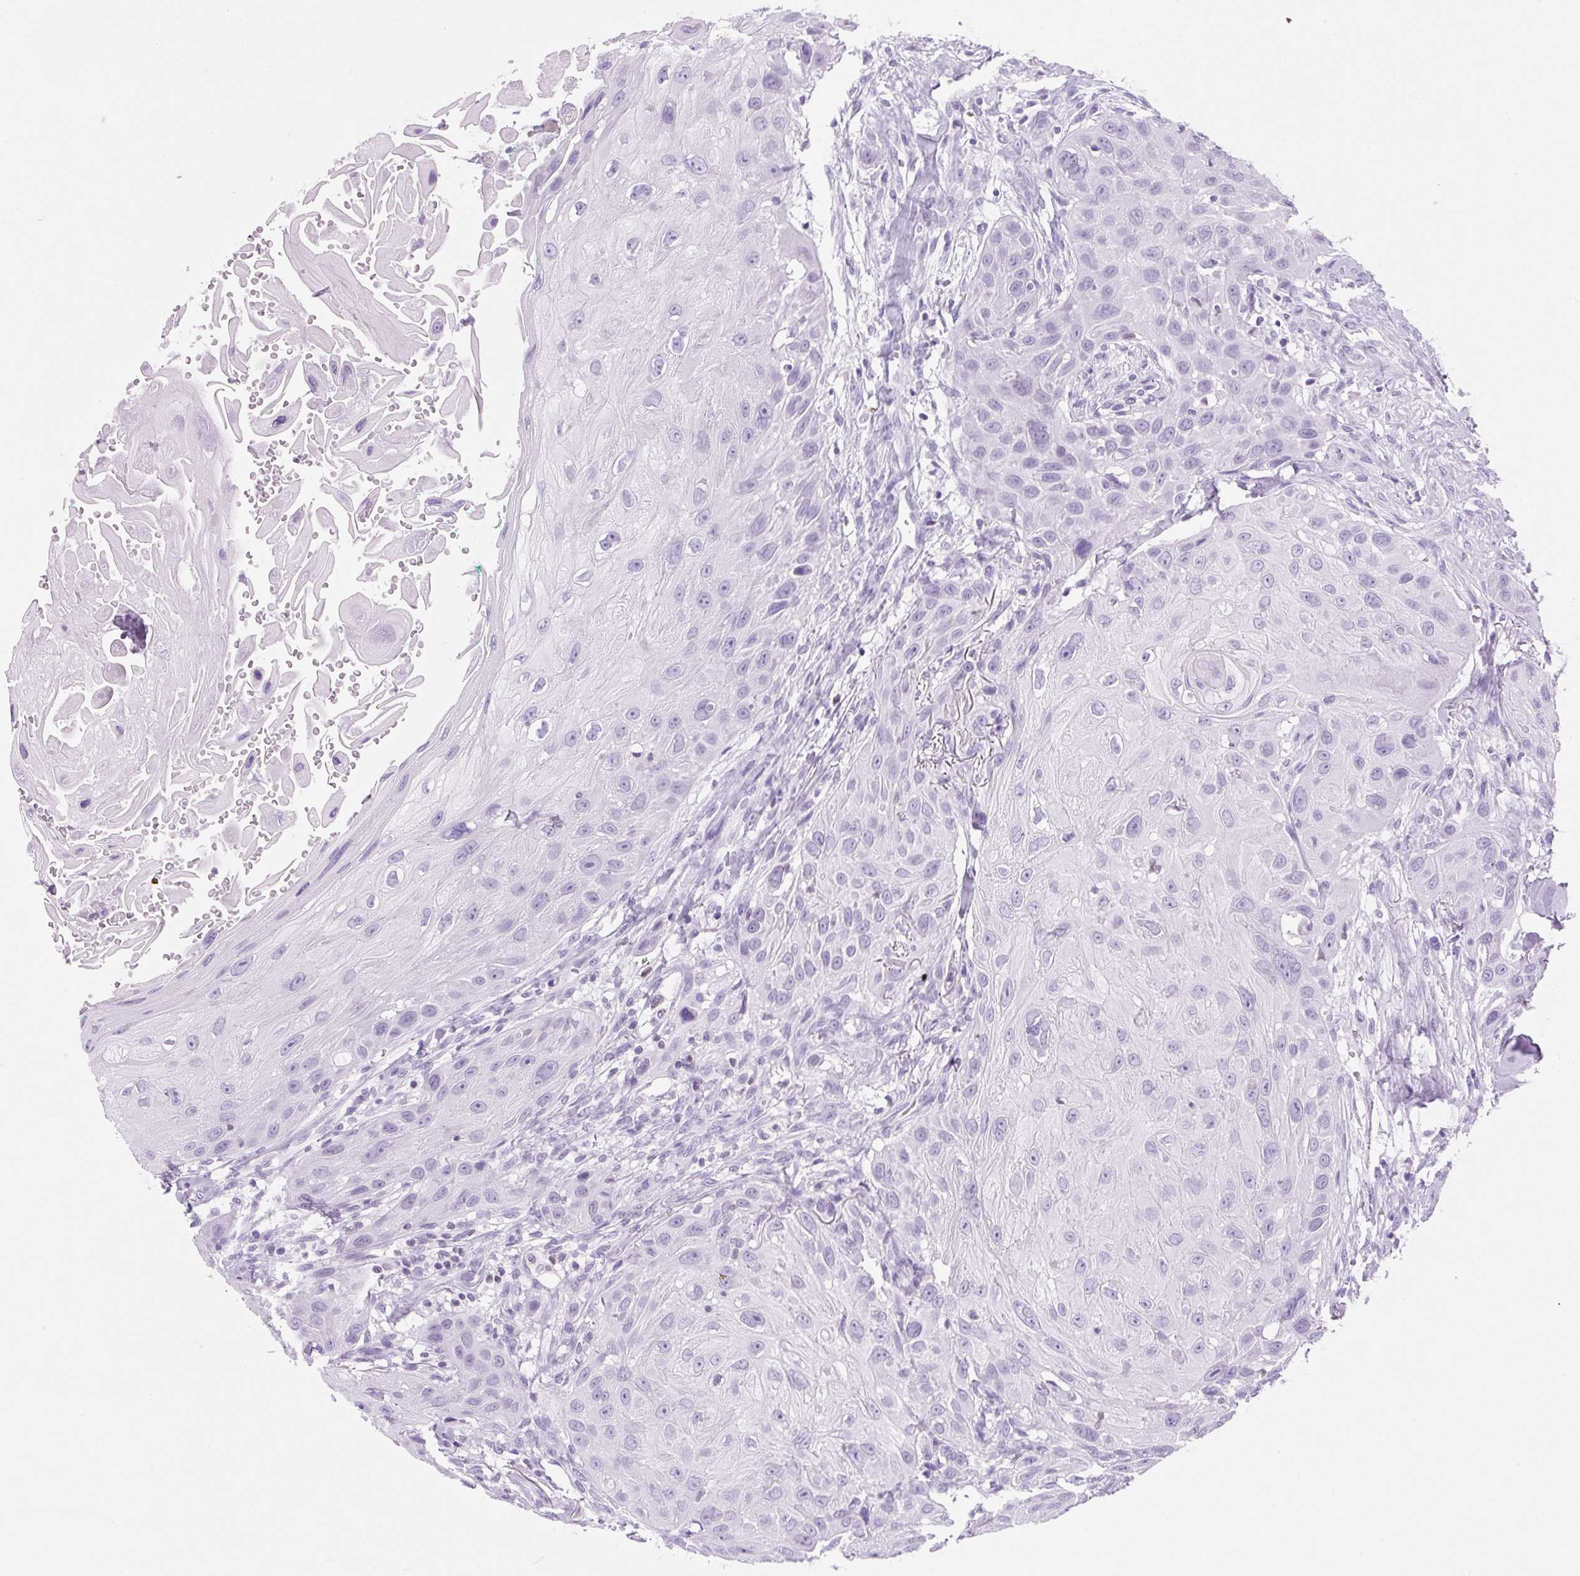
{"staining": {"intensity": "negative", "quantity": "none", "location": "none"}, "tissue": "head and neck cancer", "cell_type": "Tumor cells", "image_type": "cancer", "snomed": [{"axis": "morphology", "description": "Squamous cell carcinoma, NOS"}, {"axis": "topography", "description": "Head-Neck"}], "caption": "The micrograph demonstrates no significant positivity in tumor cells of head and neck cancer (squamous cell carcinoma). Brightfield microscopy of immunohistochemistry (IHC) stained with DAB (brown) and hematoxylin (blue), captured at high magnification.", "gene": "VPREB1", "patient": {"sex": "male", "age": 81}}